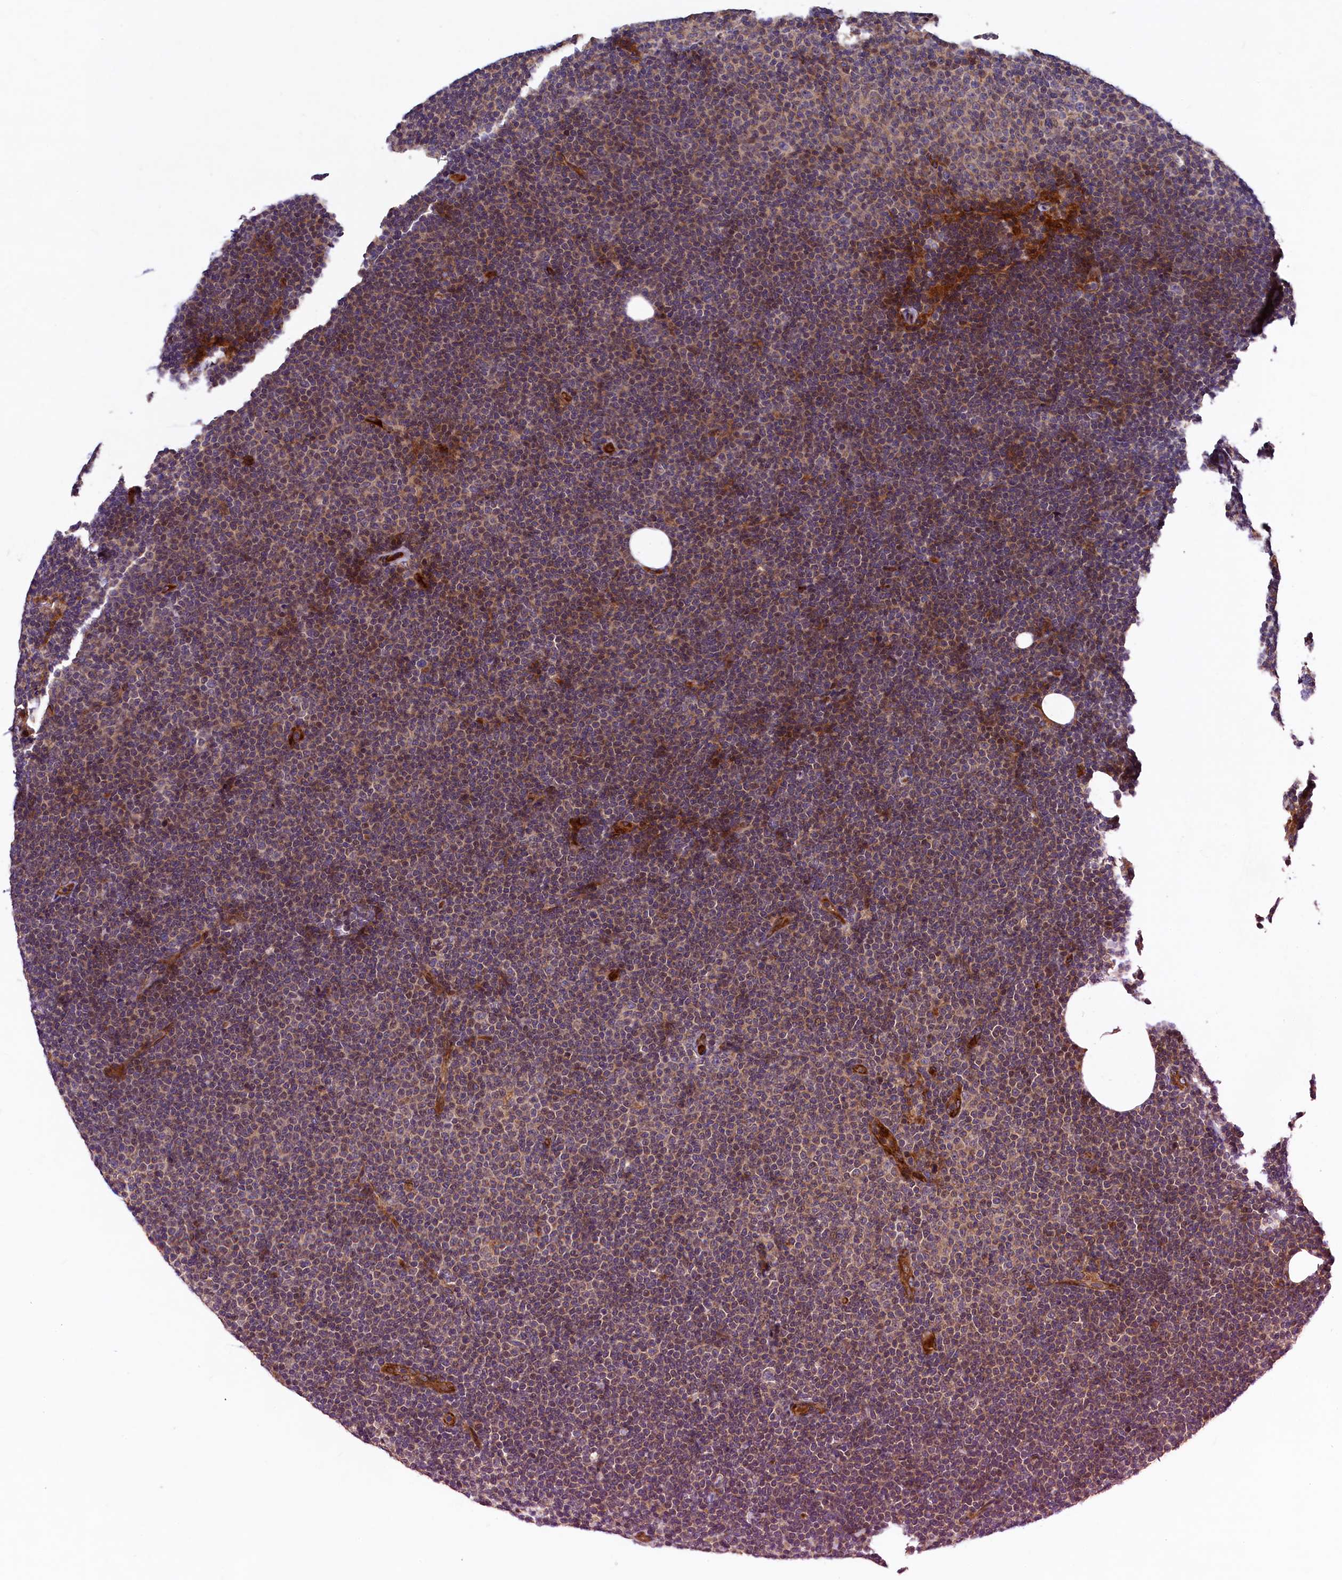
{"staining": {"intensity": "weak", "quantity": "25%-75%", "location": "cytoplasmic/membranous"}, "tissue": "lymphoma", "cell_type": "Tumor cells", "image_type": "cancer", "snomed": [{"axis": "morphology", "description": "Malignant lymphoma, non-Hodgkin's type, Low grade"}, {"axis": "topography", "description": "Lymph node"}], "caption": "Lymphoma was stained to show a protein in brown. There is low levels of weak cytoplasmic/membranous expression in about 25%-75% of tumor cells.", "gene": "ARRDC4", "patient": {"sex": "female", "age": 53}}